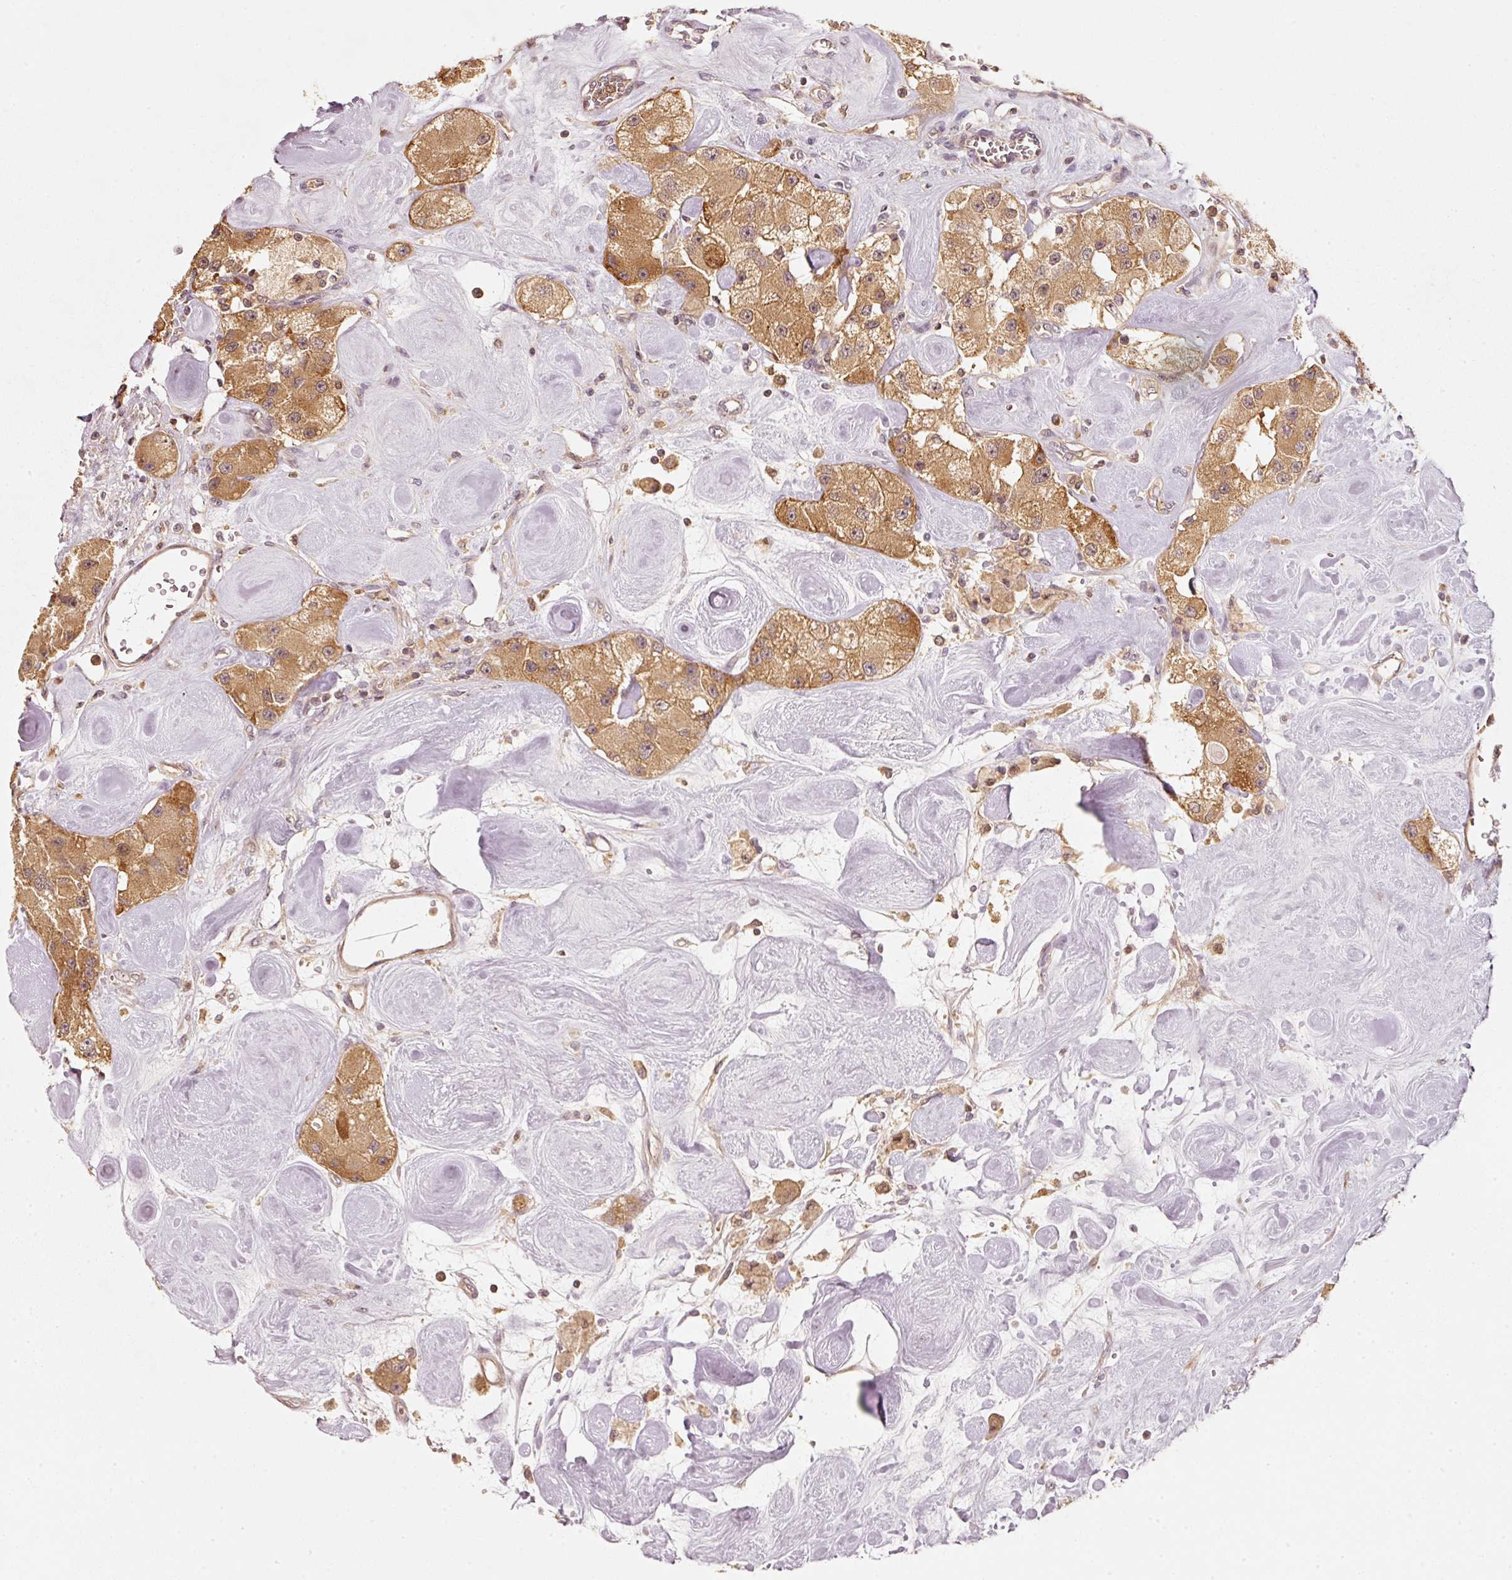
{"staining": {"intensity": "moderate", "quantity": ">75%", "location": "cytoplasmic/membranous"}, "tissue": "carcinoid", "cell_type": "Tumor cells", "image_type": "cancer", "snomed": [{"axis": "morphology", "description": "Carcinoid, malignant, NOS"}, {"axis": "topography", "description": "Pancreas"}], "caption": "Carcinoid stained for a protein (brown) displays moderate cytoplasmic/membranous positive positivity in approximately >75% of tumor cells.", "gene": "RRAS2", "patient": {"sex": "male", "age": 41}}